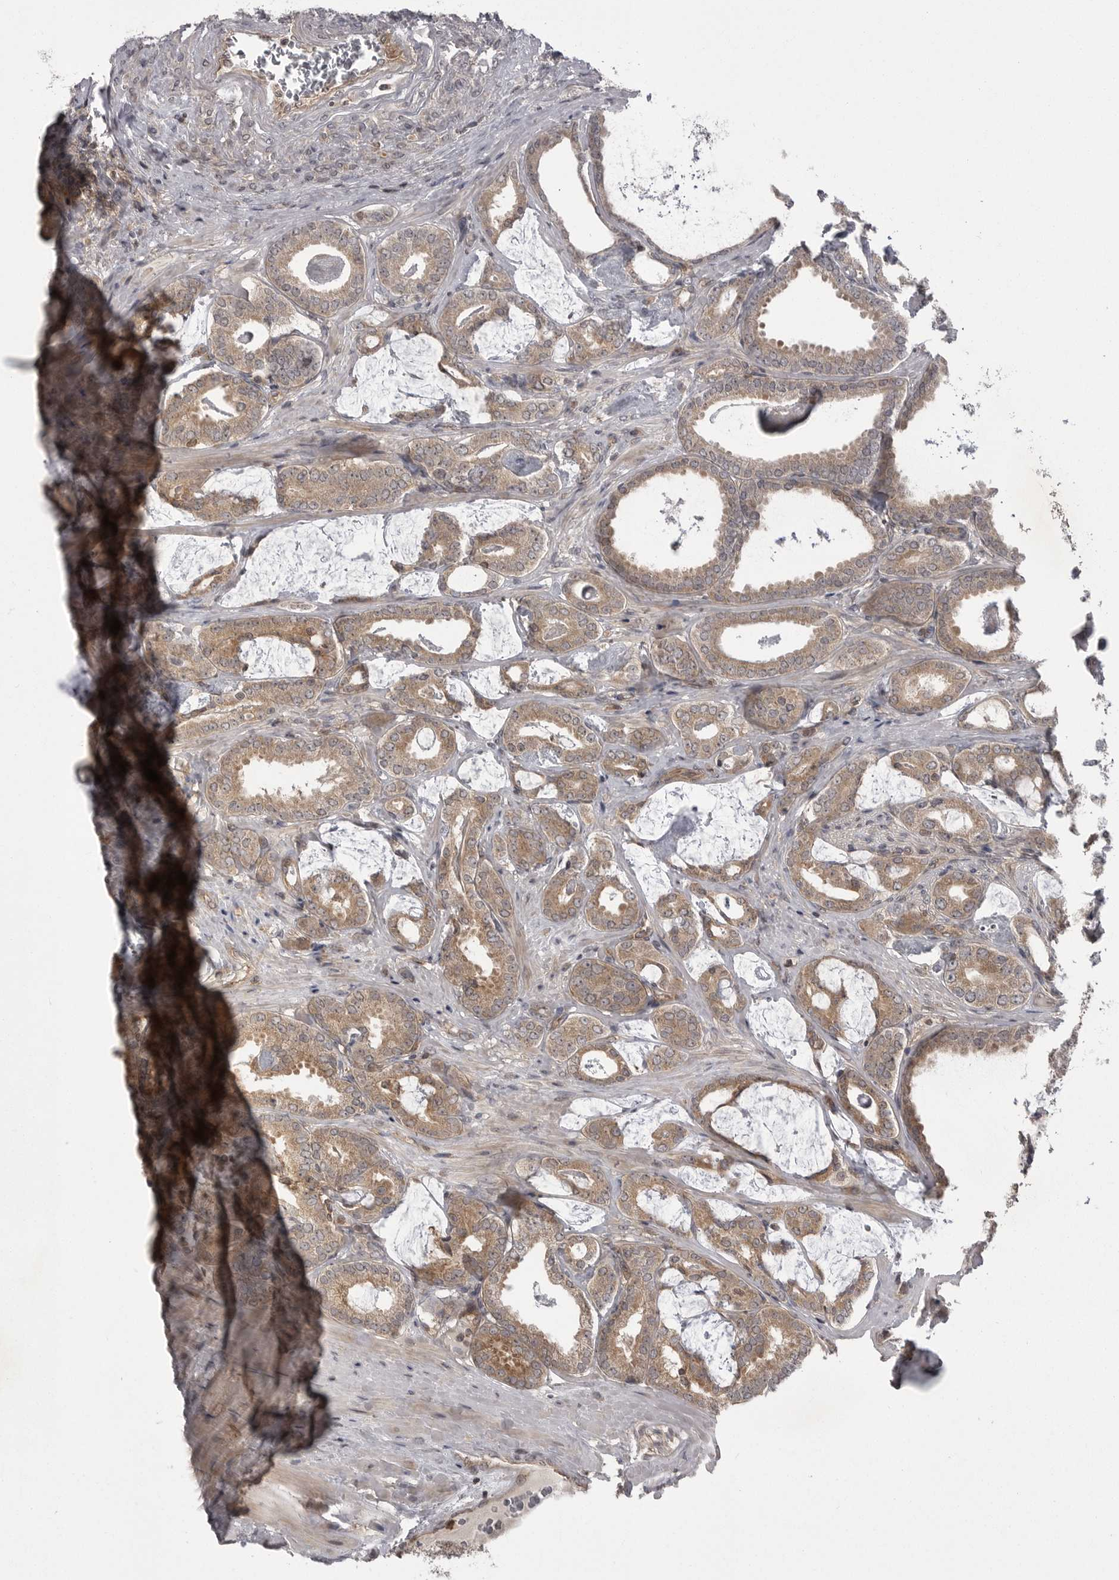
{"staining": {"intensity": "moderate", "quantity": ">75%", "location": "cytoplasmic/membranous"}, "tissue": "prostate cancer", "cell_type": "Tumor cells", "image_type": "cancer", "snomed": [{"axis": "morphology", "description": "Adenocarcinoma, Low grade"}, {"axis": "topography", "description": "Prostate"}], "caption": "Immunohistochemistry (DAB (3,3'-diaminobenzidine)) staining of prostate cancer reveals moderate cytoplasmic/membranous protein staining in approximately >75% of tumor cells. The protein of interest is stained brown, and the nuclei are stained in blue (DAB IHC with brightfield microscopy, high magnification).", "gene": "STK24", "patient": {"sex": "male", "age": 71}}